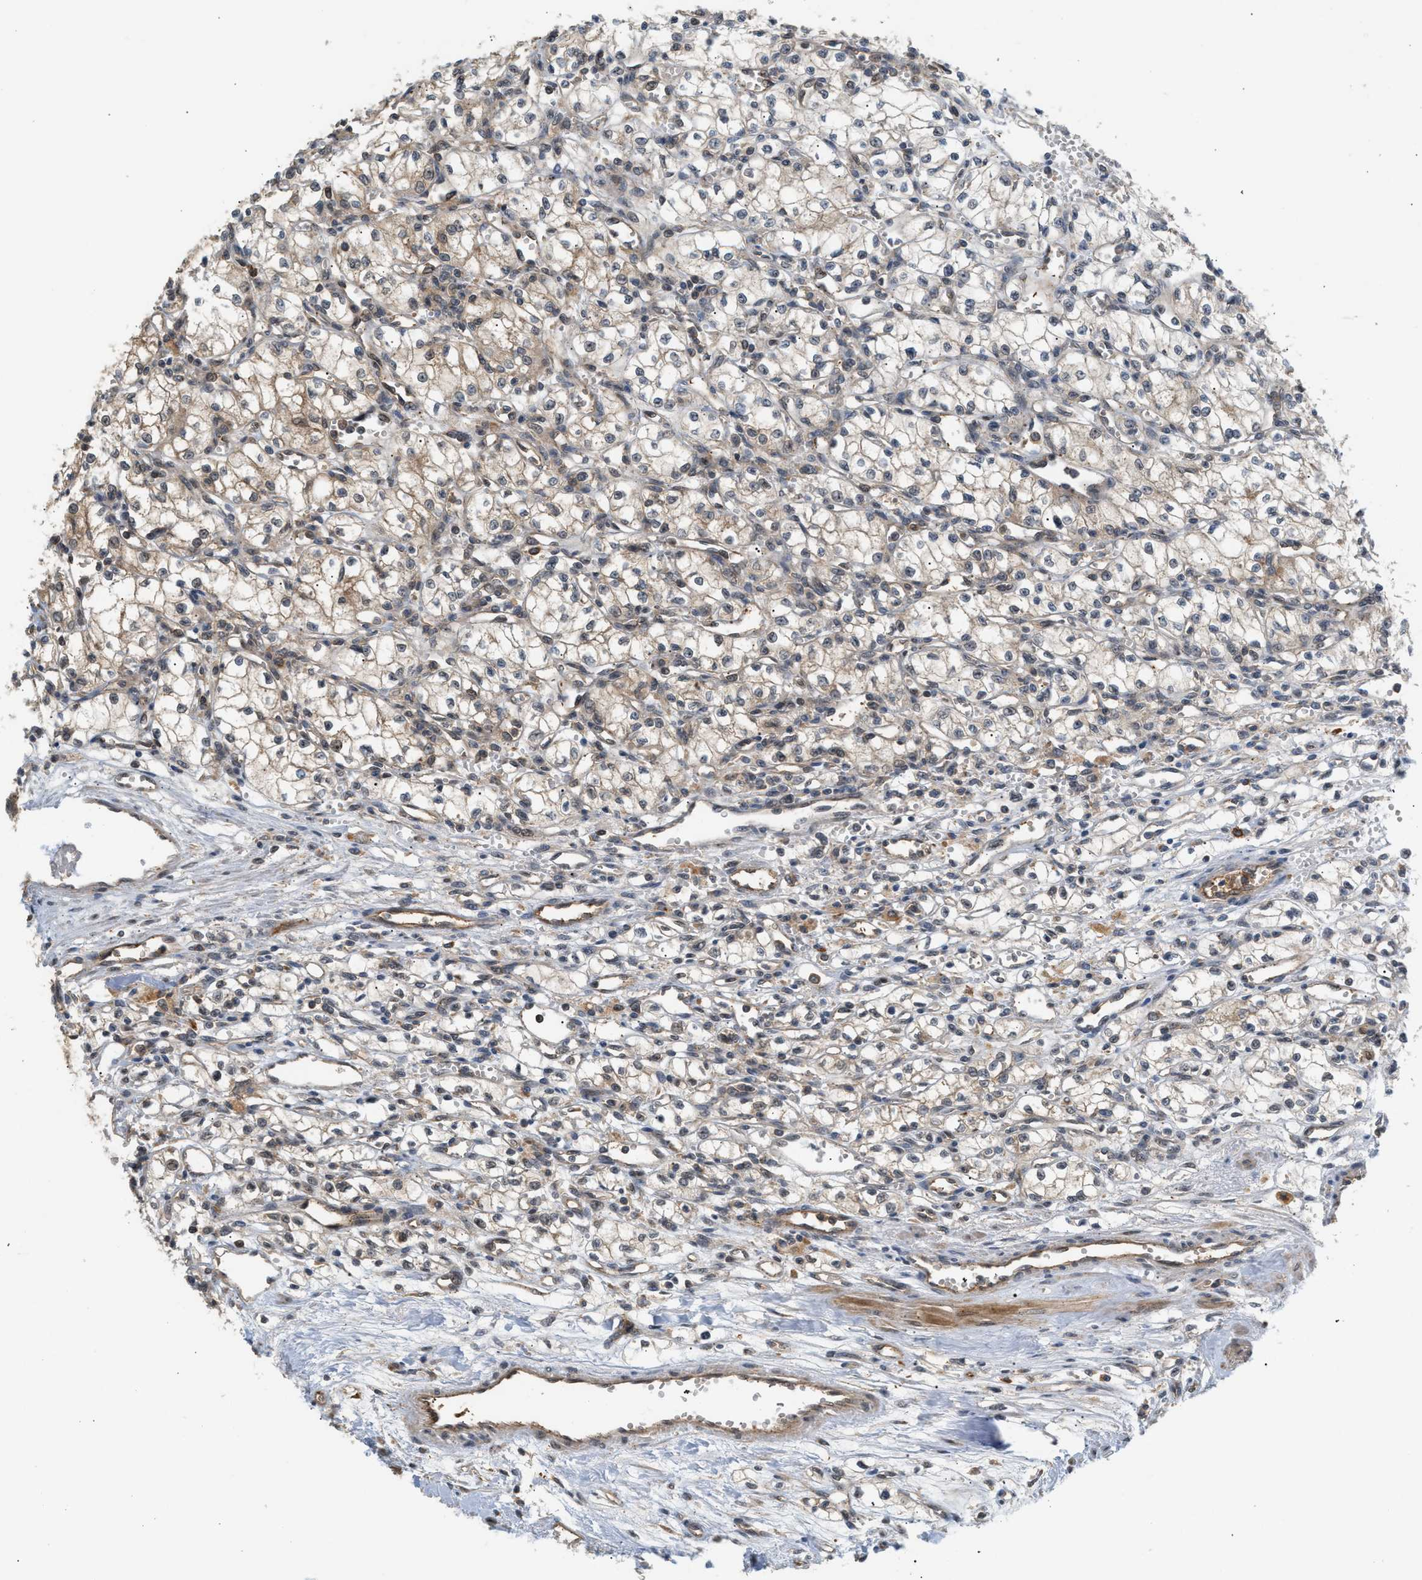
{"staining": {"intensity": "weak", "quantity": "25%-75%", "location": "cytoplasmic/membranous"}, "tissue": "renal cancer", "cell_type": "Tumor cells", "image_type": "cancer", "snomed": [{"axis": "morphology", "description": "Normal tissue, NOS"}, {"axis": "morphology", "description": "Adenocarcinoma, NOS"}, {"axis": "topography", "description": "Kidney"}], "caption": "Renal cancer tissue displays weak cytoplasmic/membranous staining in approximately 25%-75% of tumor cells, visualized by immunohistochemistry.", "gene": "MAP2K5", "patient": {"sex": "male", "age": 59}}